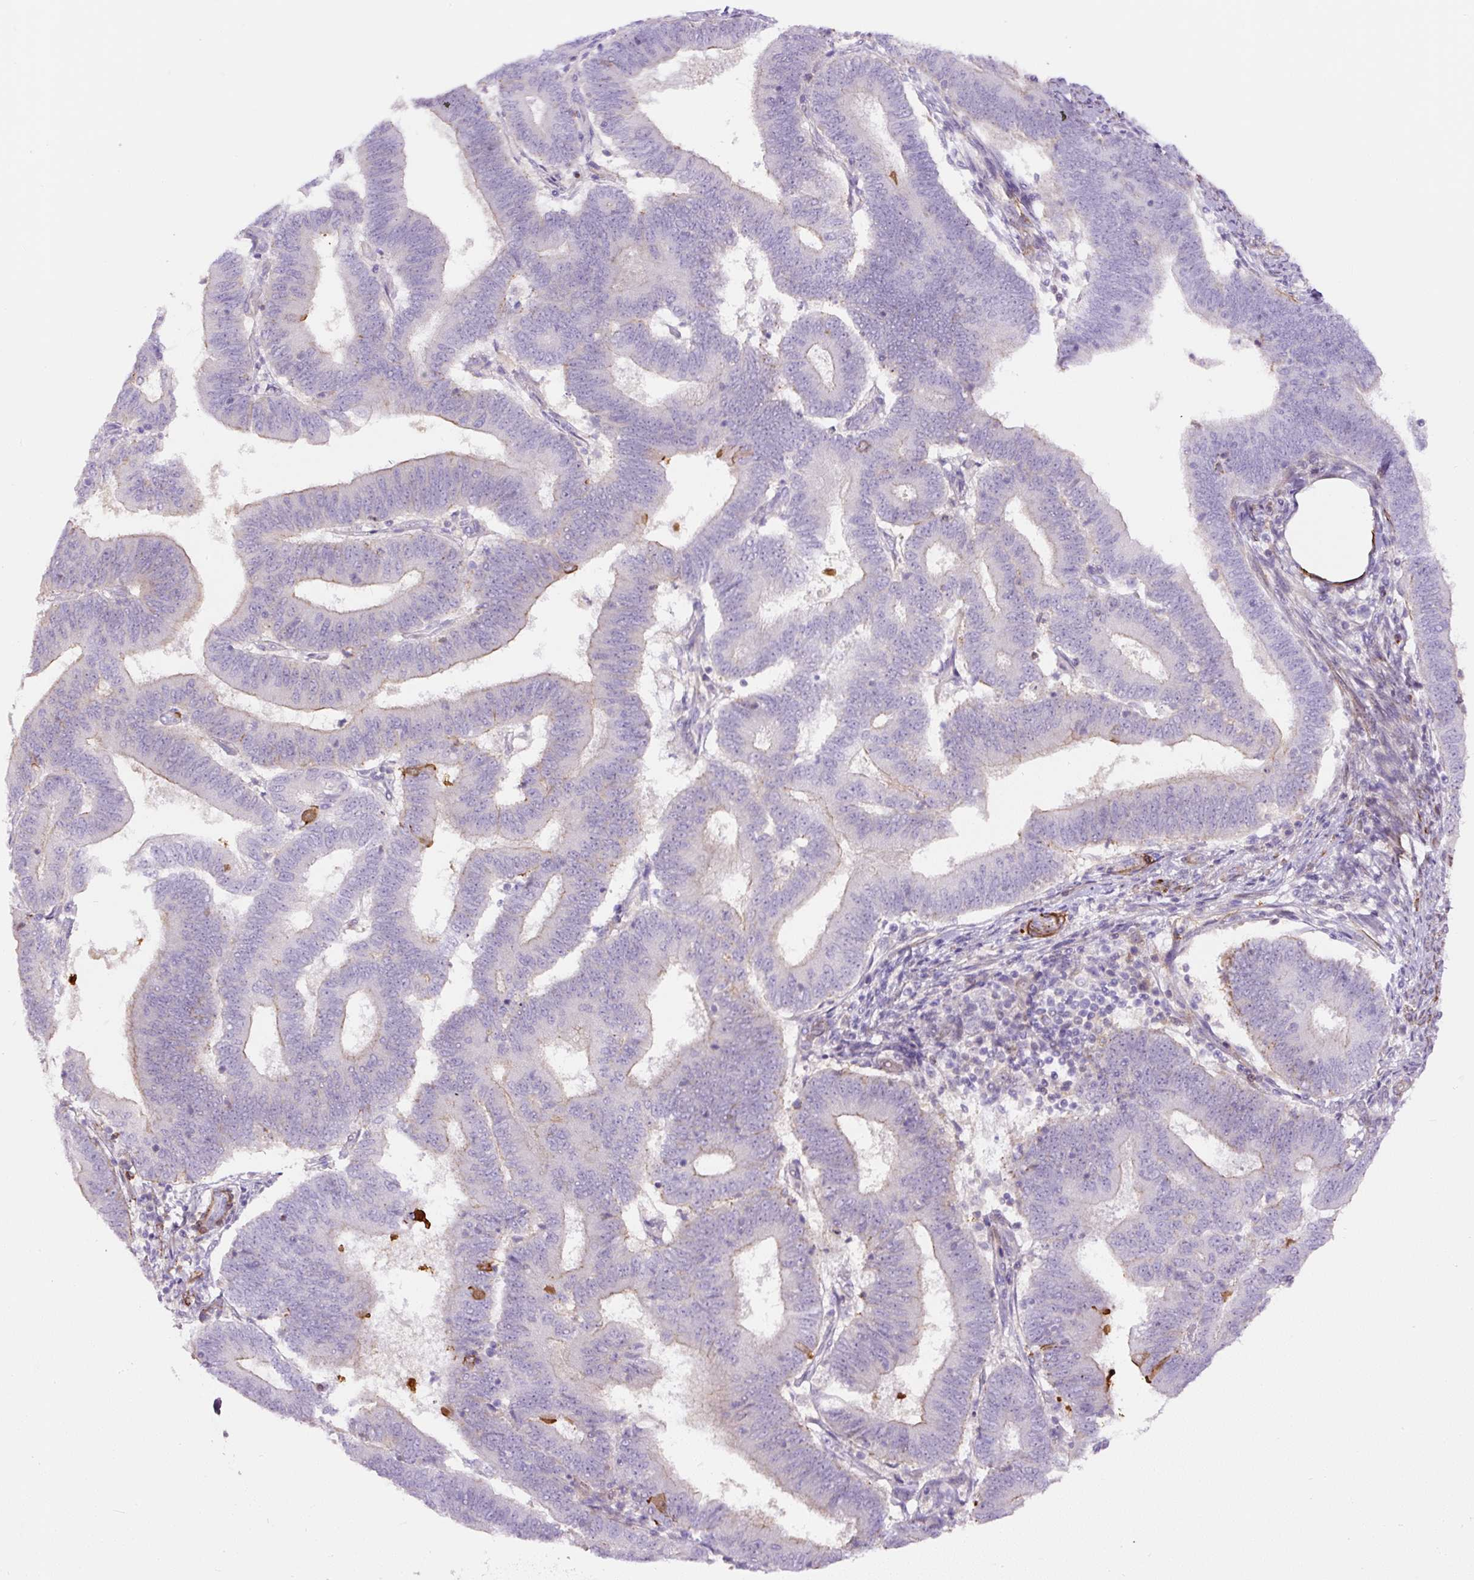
{"staining": {"intensity": "weak", "quantity": "<25%", "location": "cytoplasmic/membranous"}, "tissue": "endometrial cancer", "cell_type": "Tumor cells", "image_type": "cancer", "snomed": [{"axis": "morphology", "description": "Adenocarcinoma, NOS"}, {"axis": "topography", "description": "Endometrium"}], "caption": "DAB immunohistochemical staining of human adenocarcinoma (endometrial) demonstrates no significant positivity in tumor cells.", "gene": "B3GALT5", "patient": {"sex": "female", "age": 70}}